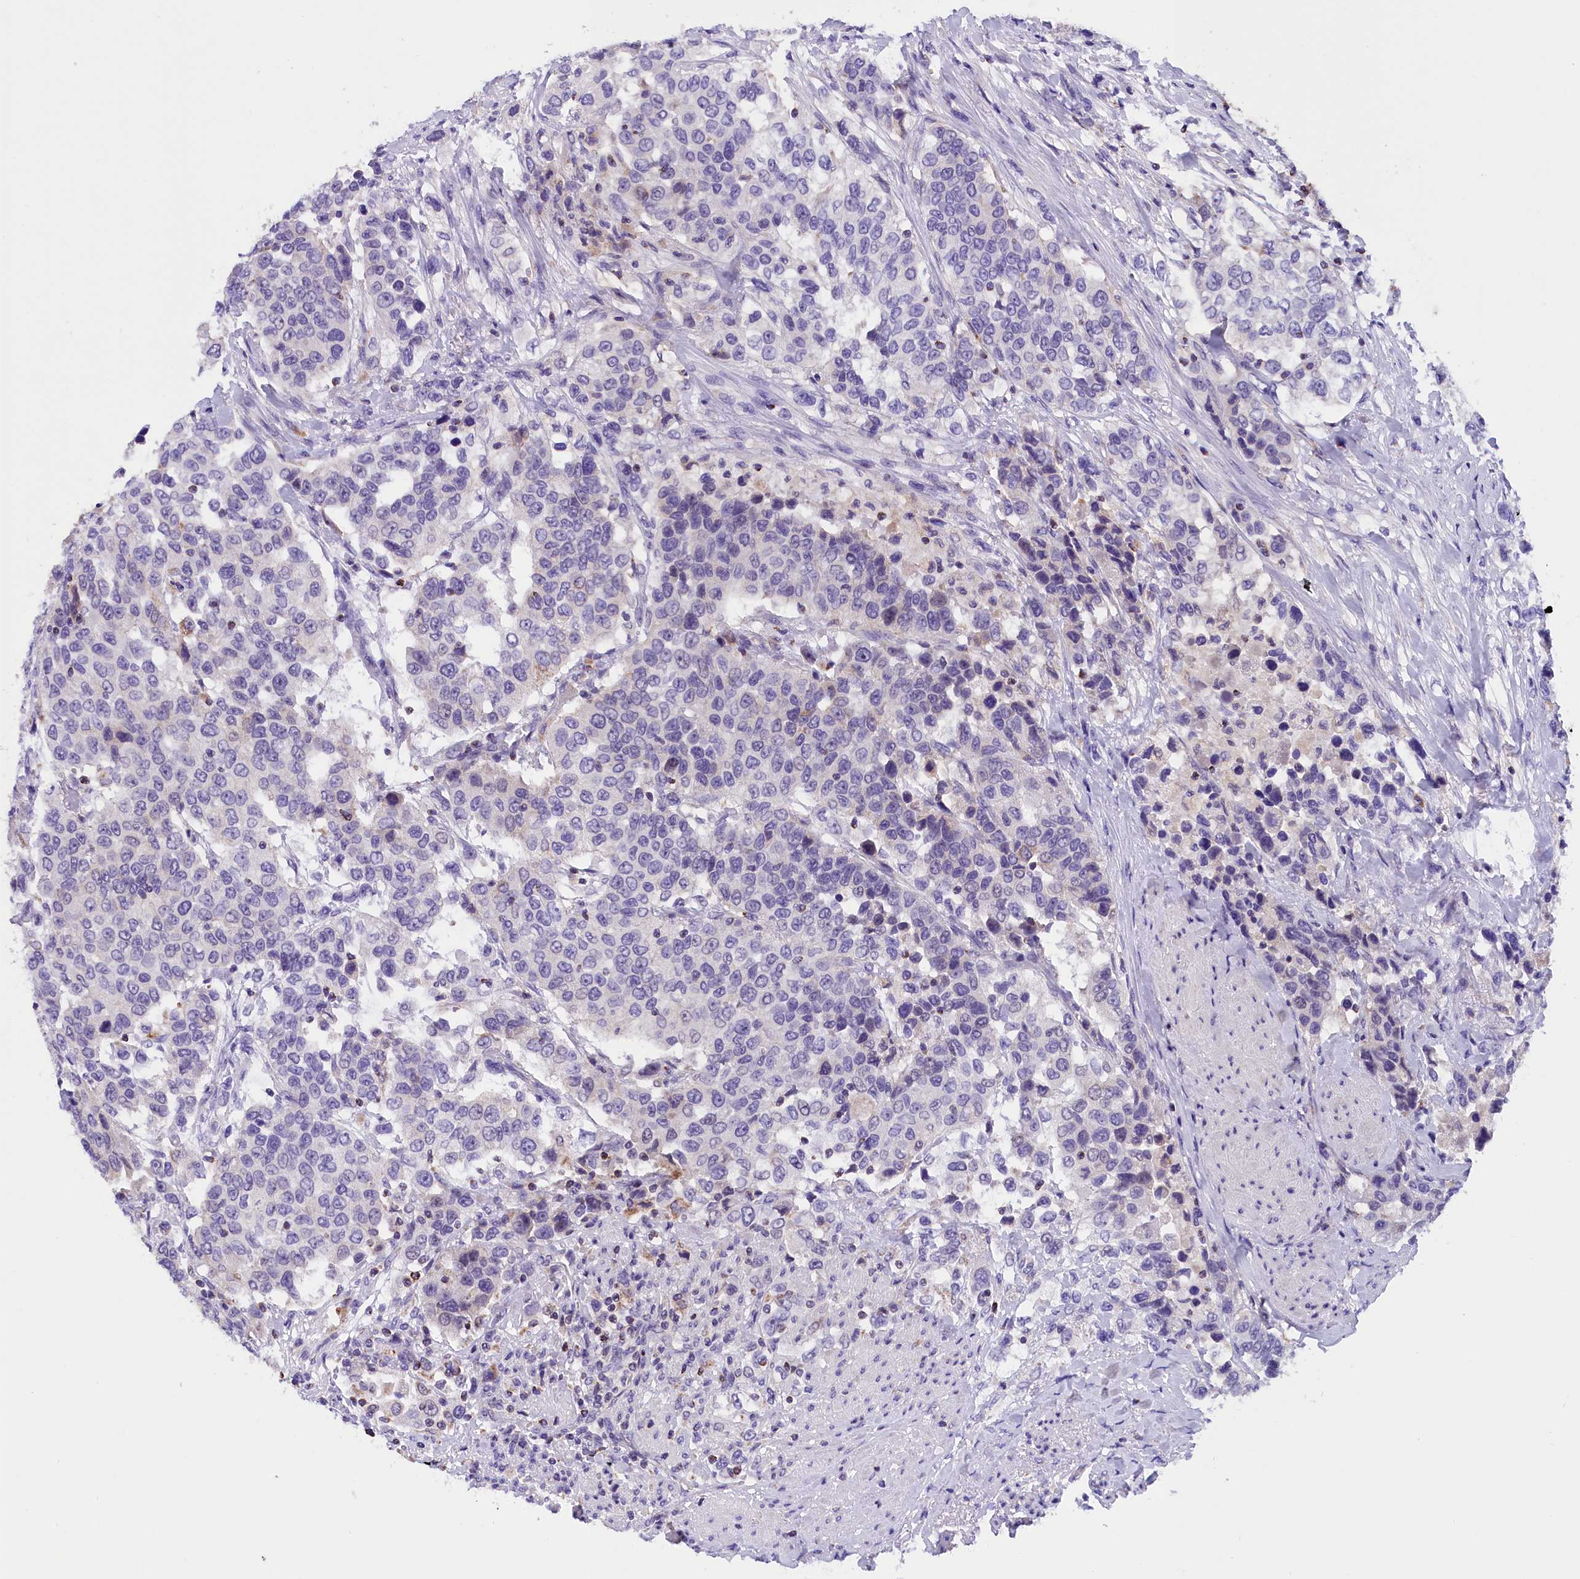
{"staining": {"intensity": "negative", "quantity": "none", "location": "none"}, "tissue": "urothelial cancer", "cell_type": "Tumor cells", "image_type": "cancer", "snomed": [{"axis": "morphology", "description": "Urothelial carcinoma, High grade"}, {"axis": "topography", "description": "Urinary bladder"}], "caption": "Urothelial carcinoma (high-grade) was stained to show a protein in brown. There is no significant expression in tumor cells. (DAB (3,3'-diaminobenzidine) immunohistochemistry (IHC) with hematoxylin counter stain).", "gene": "ABAT", "patient": {"sex": "female", "age": 80}}